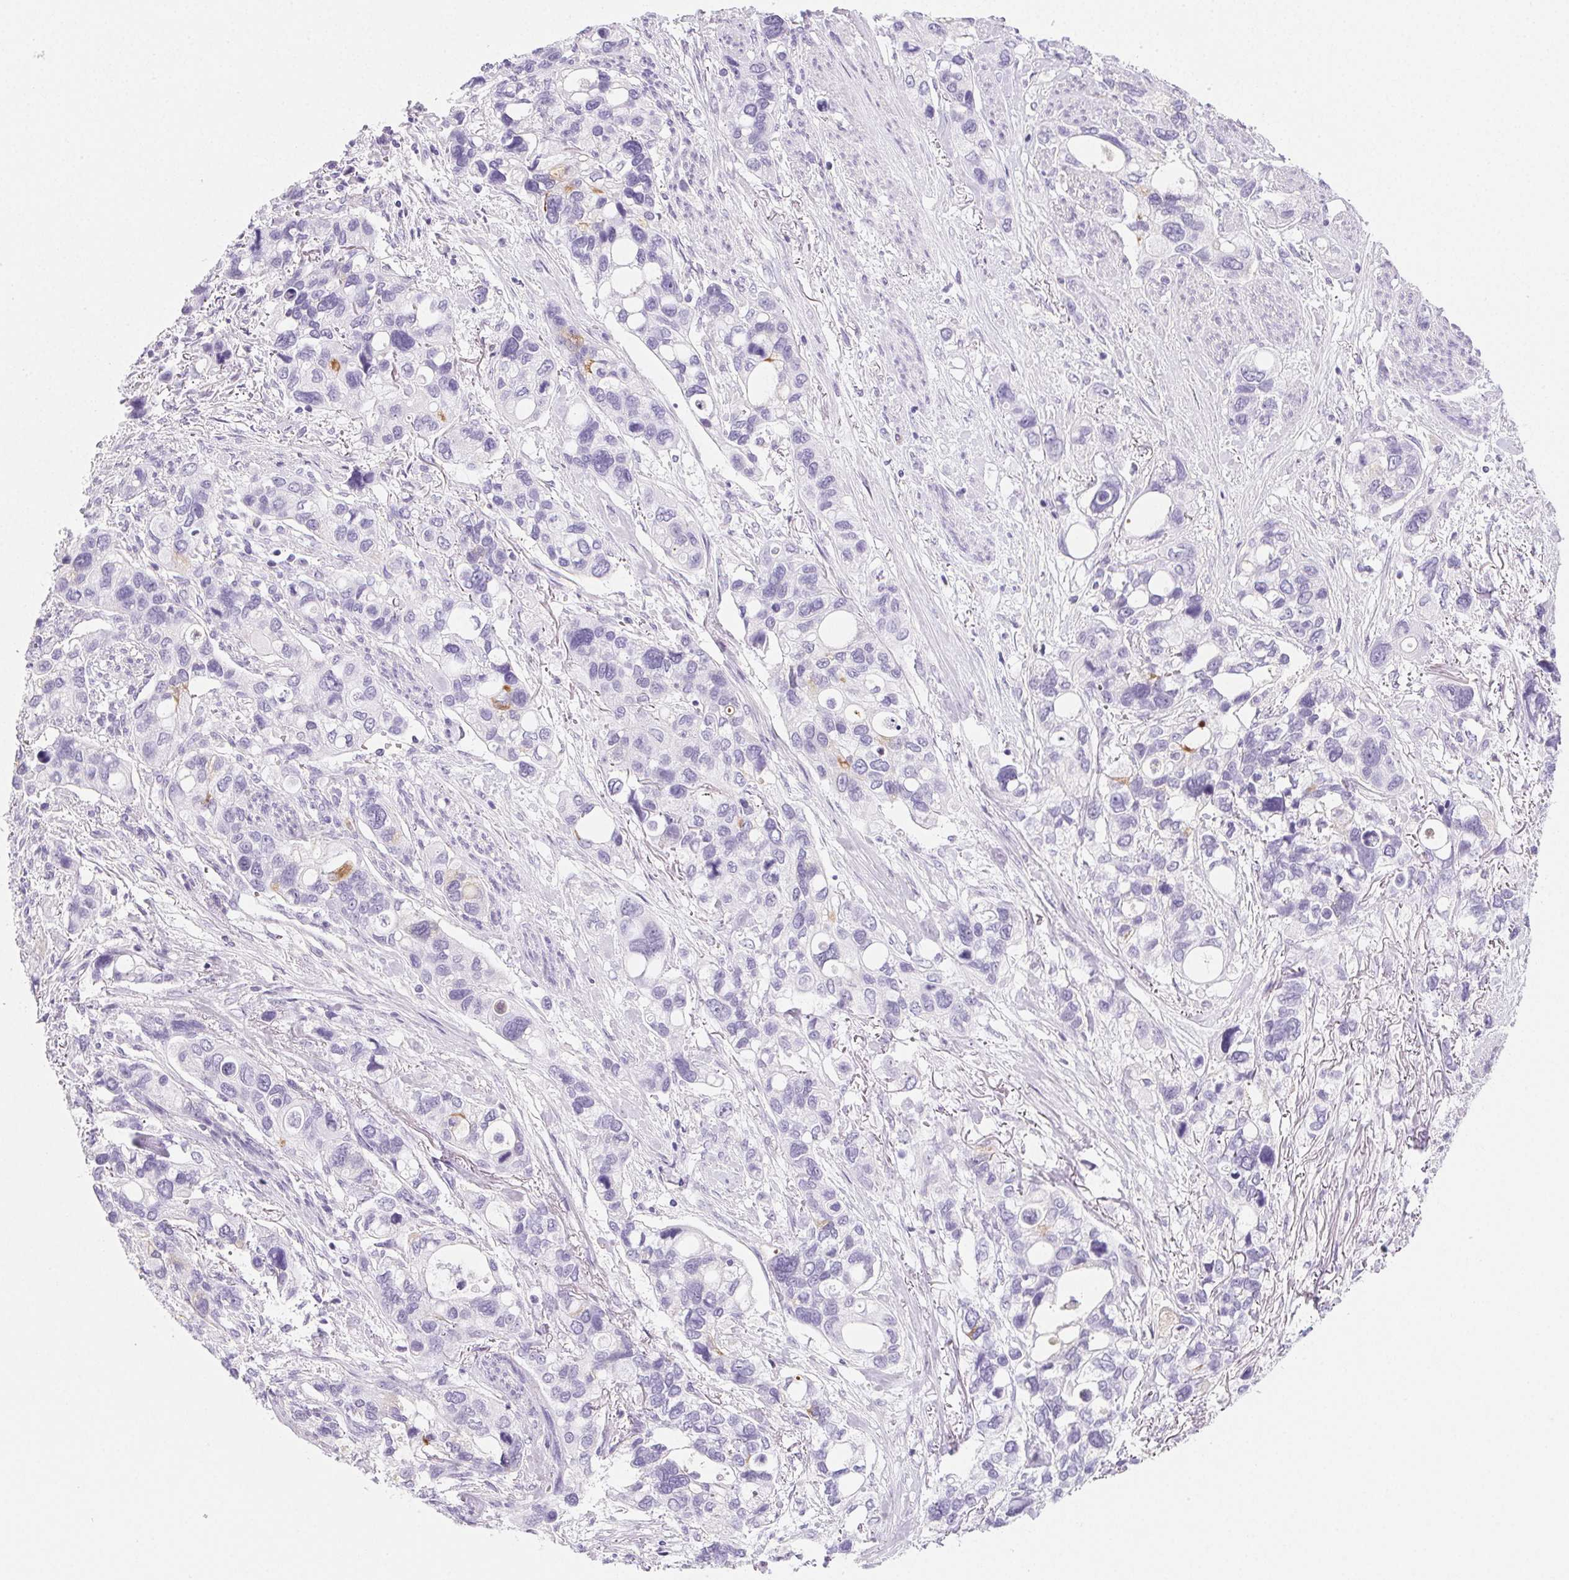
{"staining": {"intensity": "negative", "quantity": "none", "location": "none"}, "tissue": "stomach cancer", "cell_type": "Tumor cells", "image_type": "cancer", "snomed": [{"axis": "morphology", "description": "Adenocarcinoma, NOS"}, {"axis": "topography", "description": "Stomach, upper"}], "caption": "Tumor cells are negative for protein expression in human adenocarcinoma (stomach).", "gene": "PRSS3", "patient": {"sex": "female", "age": 81}}